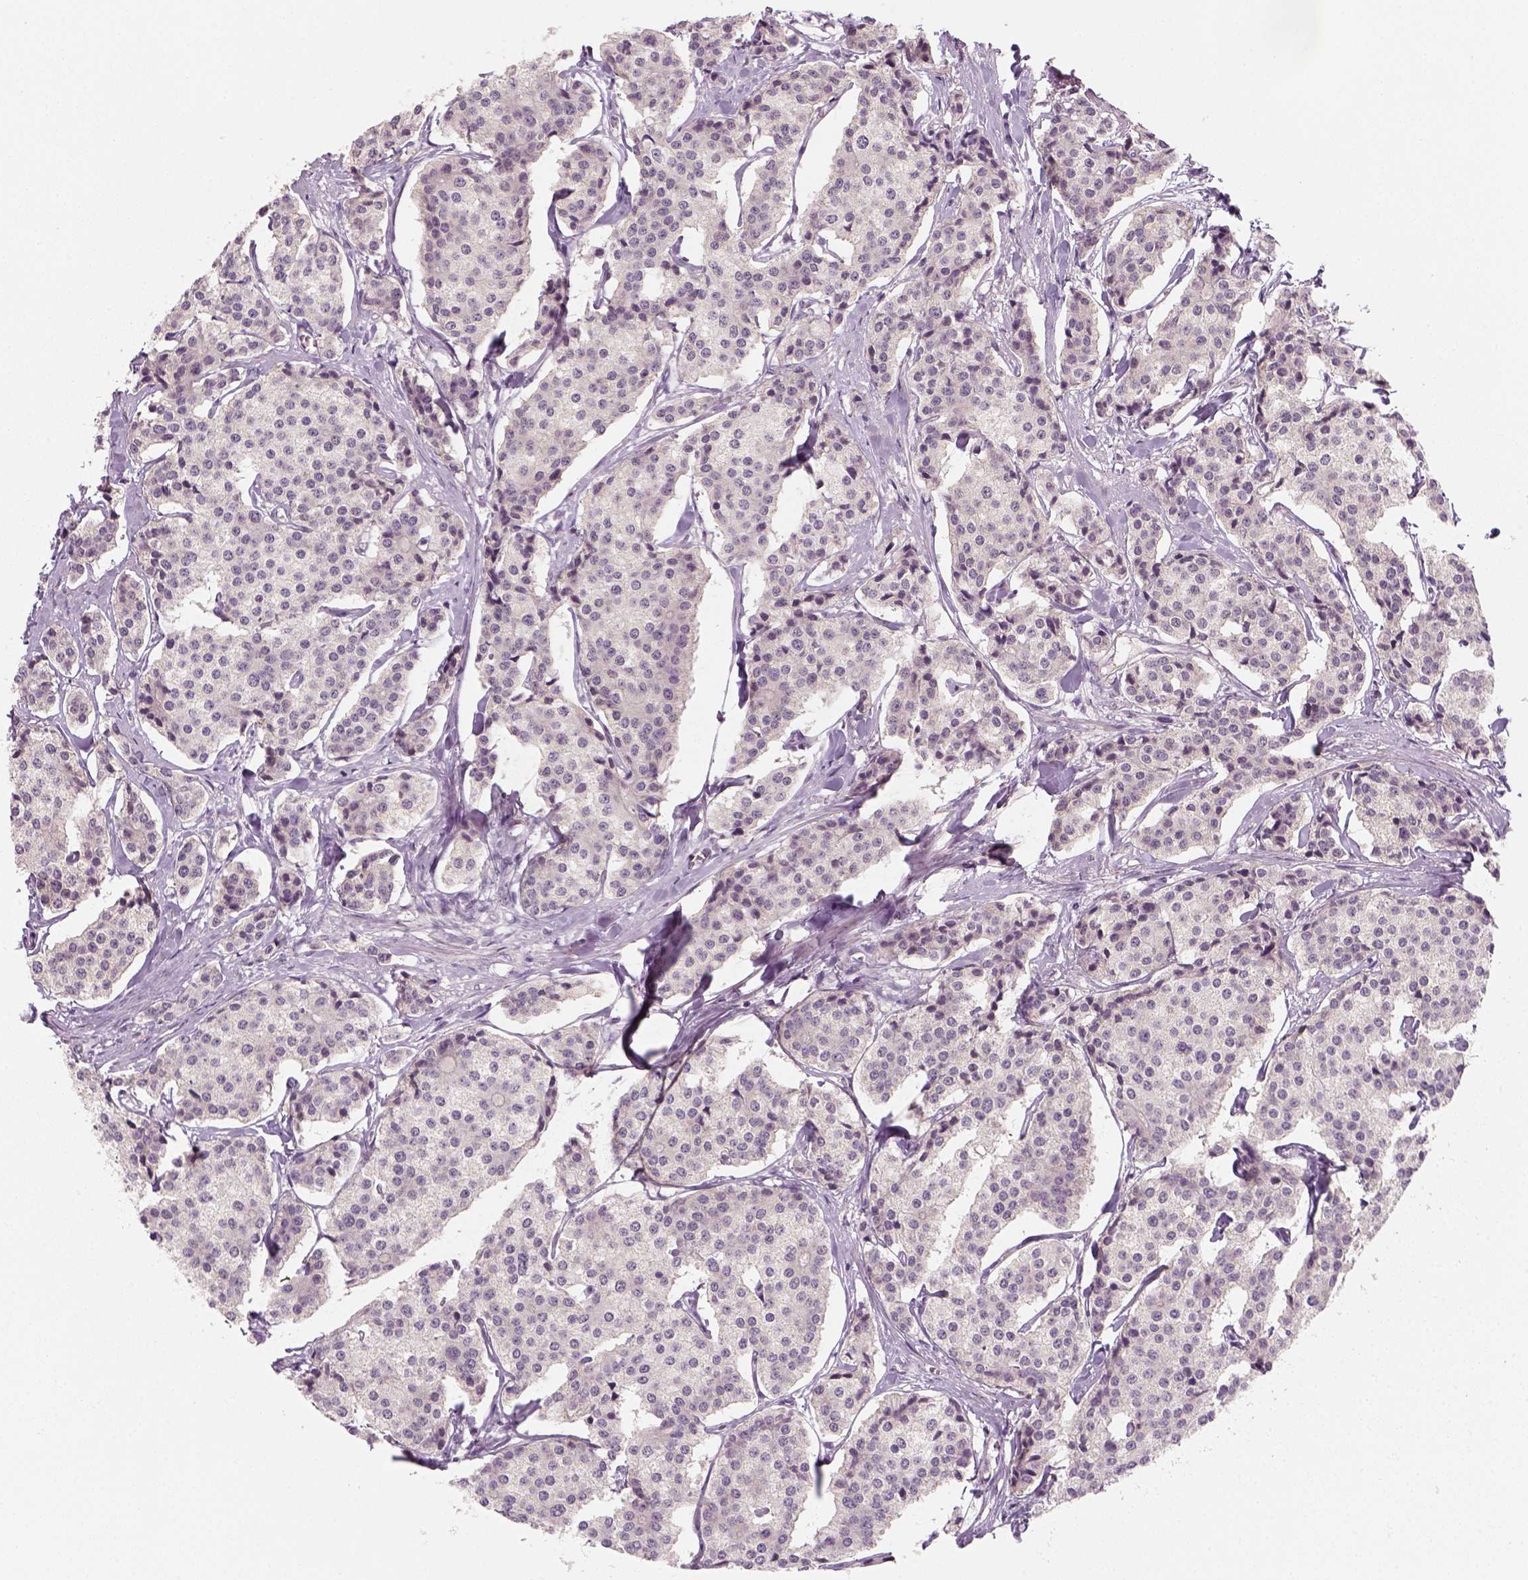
{"staining": {"intensity": "negative", "quantity": "none", "location": "none"}, "tissue": "carcinoid", "cell_type": "Tumor cells", "image_type": "cancer", "snomed": [{"axis": "morphology", "description": "Carcinoid, malignant, NOS"}, {"axis": "topography", "description": "Small intestine"}], "caption": "This is an immunohistochemistry image of malignant carcinoid. There is no staining in tumor cells.", "gene": "TP53", "patient": {"sex": "female", "age": 65}}